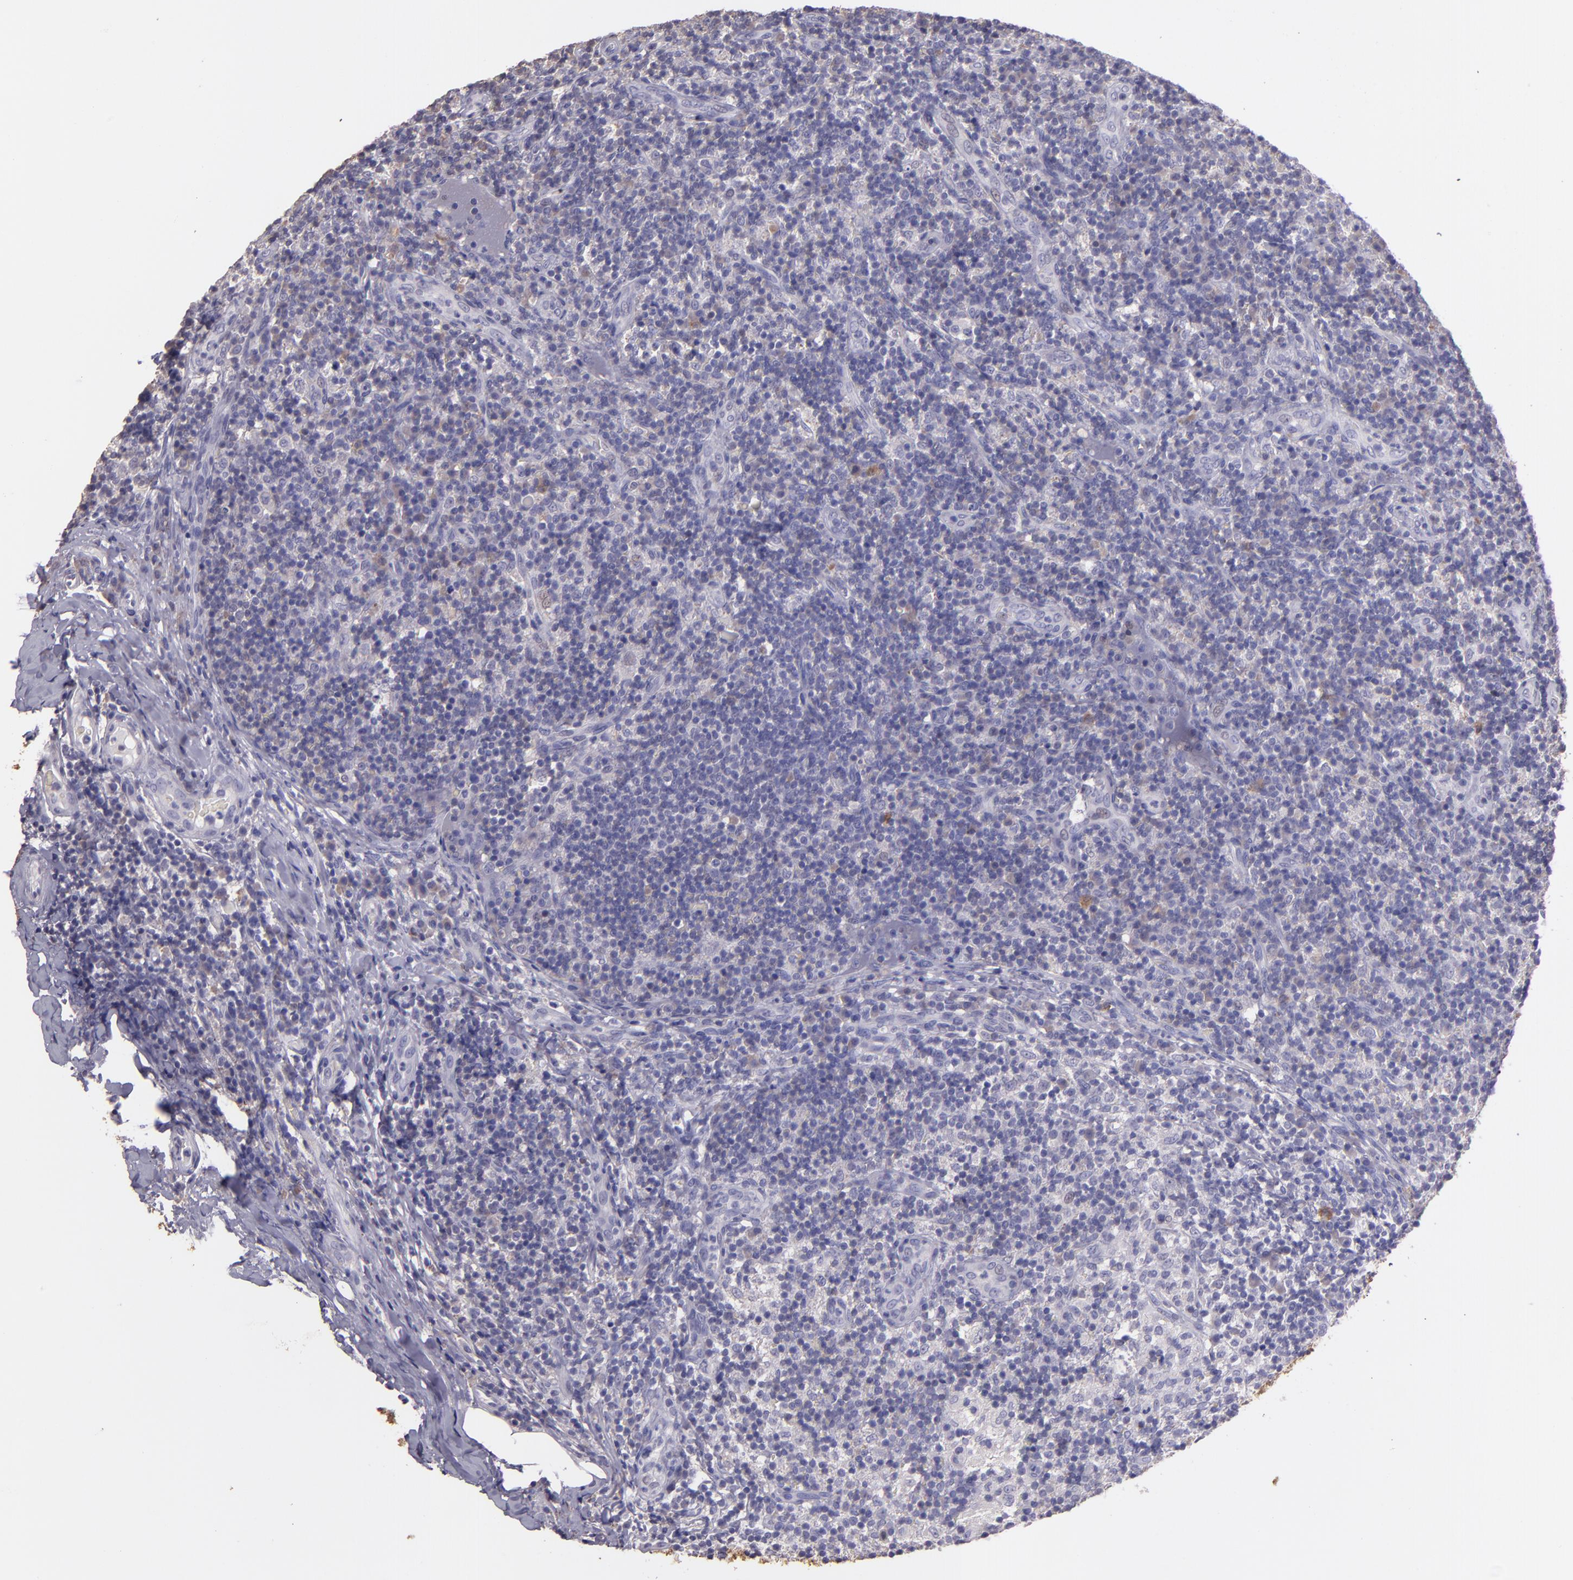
{"staining": {"intensity": "weak", "quantity": "<25%", "location": "cytoplasmic/membranous"}, "tissue": "lymph node", "cell_type": "Germinal center cells", "image_type": "normal", "snomed": [{"axis": "morphology", "description": "Normal tissue, NOS"}, {"axis": "morphology", "description": "Inflammation, NOS"}, {"axis": "topography", "description": "Lymph node"}], "caption": "The histopathology image shows no staining of germinal center cells in benign lymph node. (Brightfield microscopy of DAB IHC at high magnification).", "gene": "PAPPA", "patient": {"sex": "male", "age": 46}}